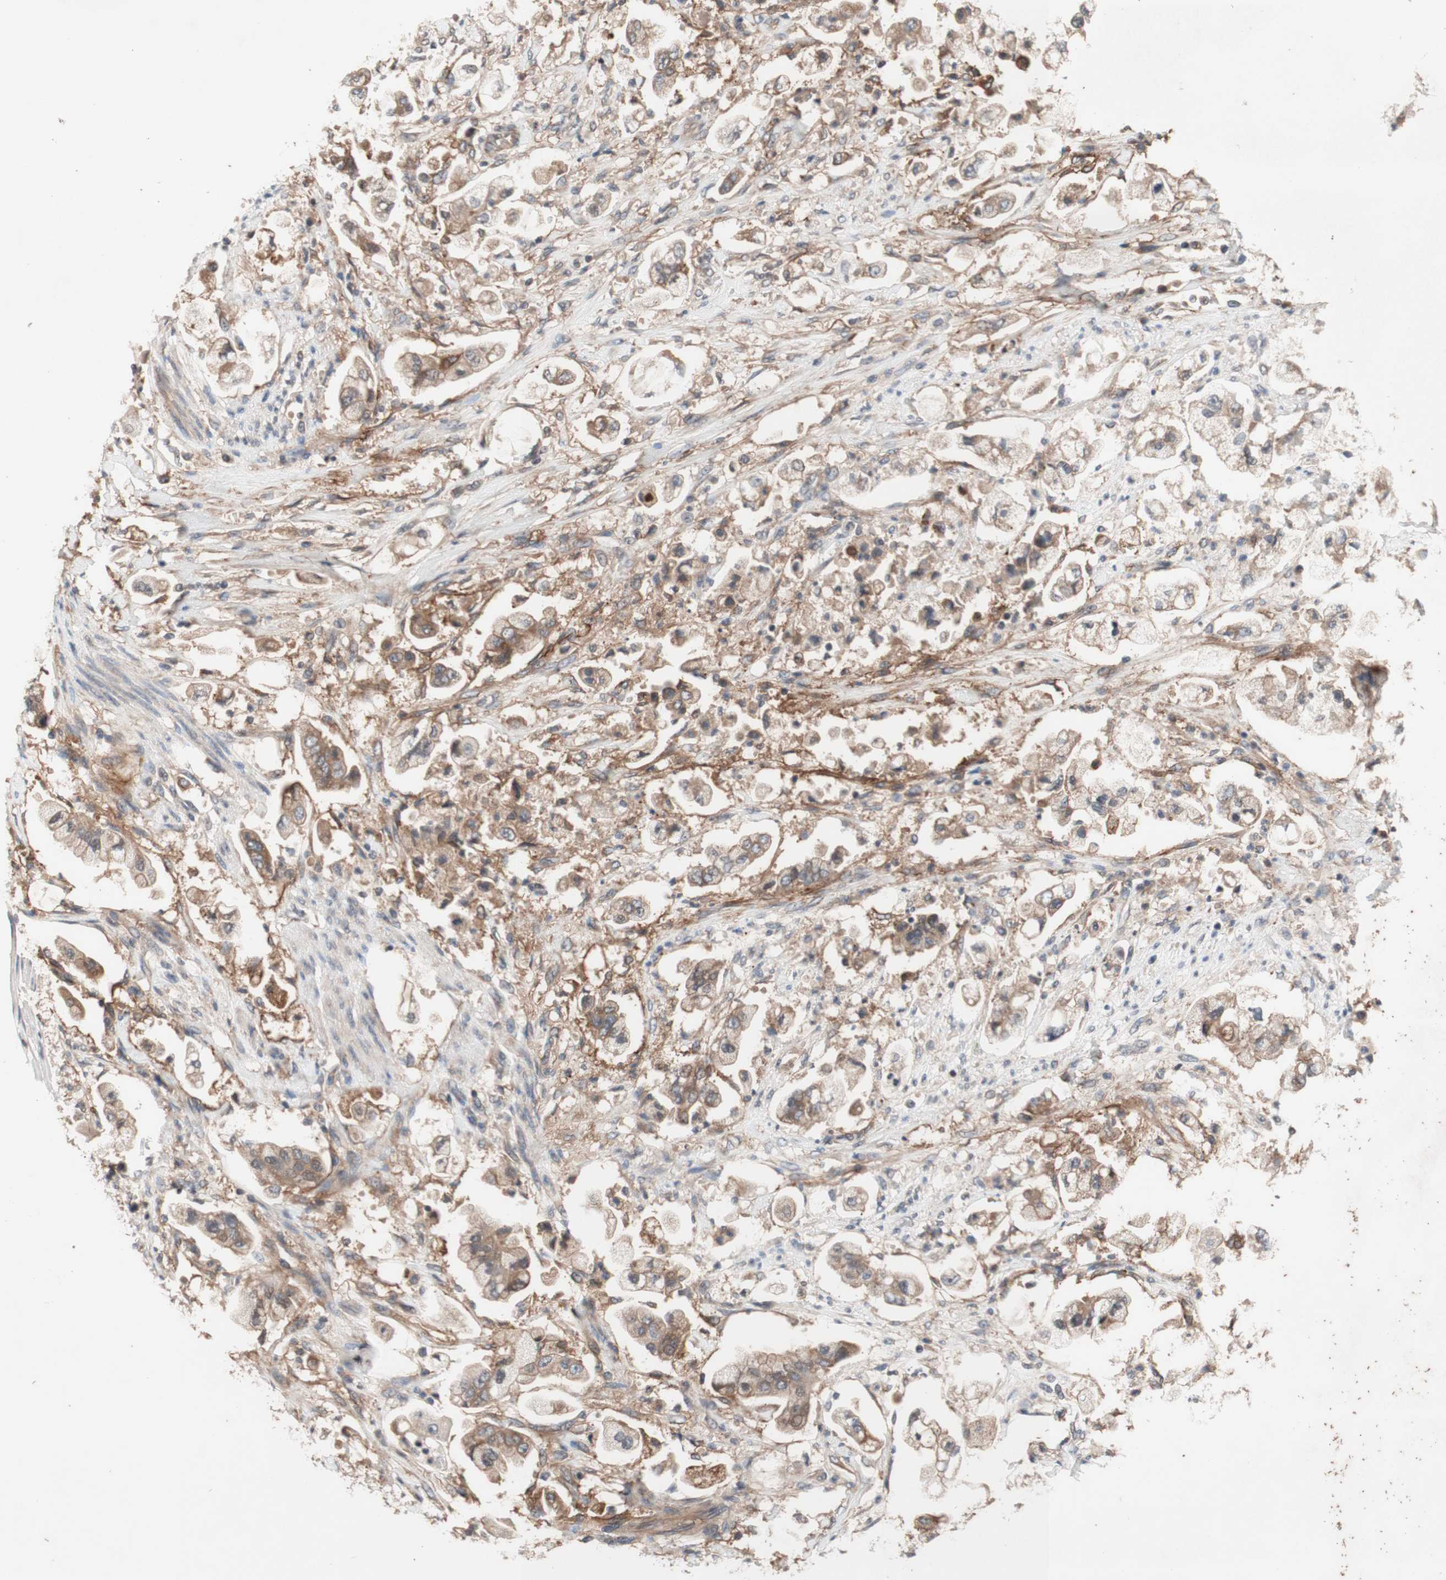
{"staining": {"intensity": "moderate", "quantity": ">75%", "location": "cytoplasmic/membranous"}, "tissue": "stomach cancer", "cell_type": "Tumor cells", "image_type": "cancer", "snomed": [{"axis": "morphology", "description": "Adenocarcinoma, NOS"}, {"axis": "topography", "description": "Stomach"}], "caption": "Stomach cancer stained for a protein (brown) exhibits moderate cytoplasmic/membranous positive positivity in approximately >75% of tumor cells.", "gene": "CD55", "patient": {"sex": "male", "age": 62}}